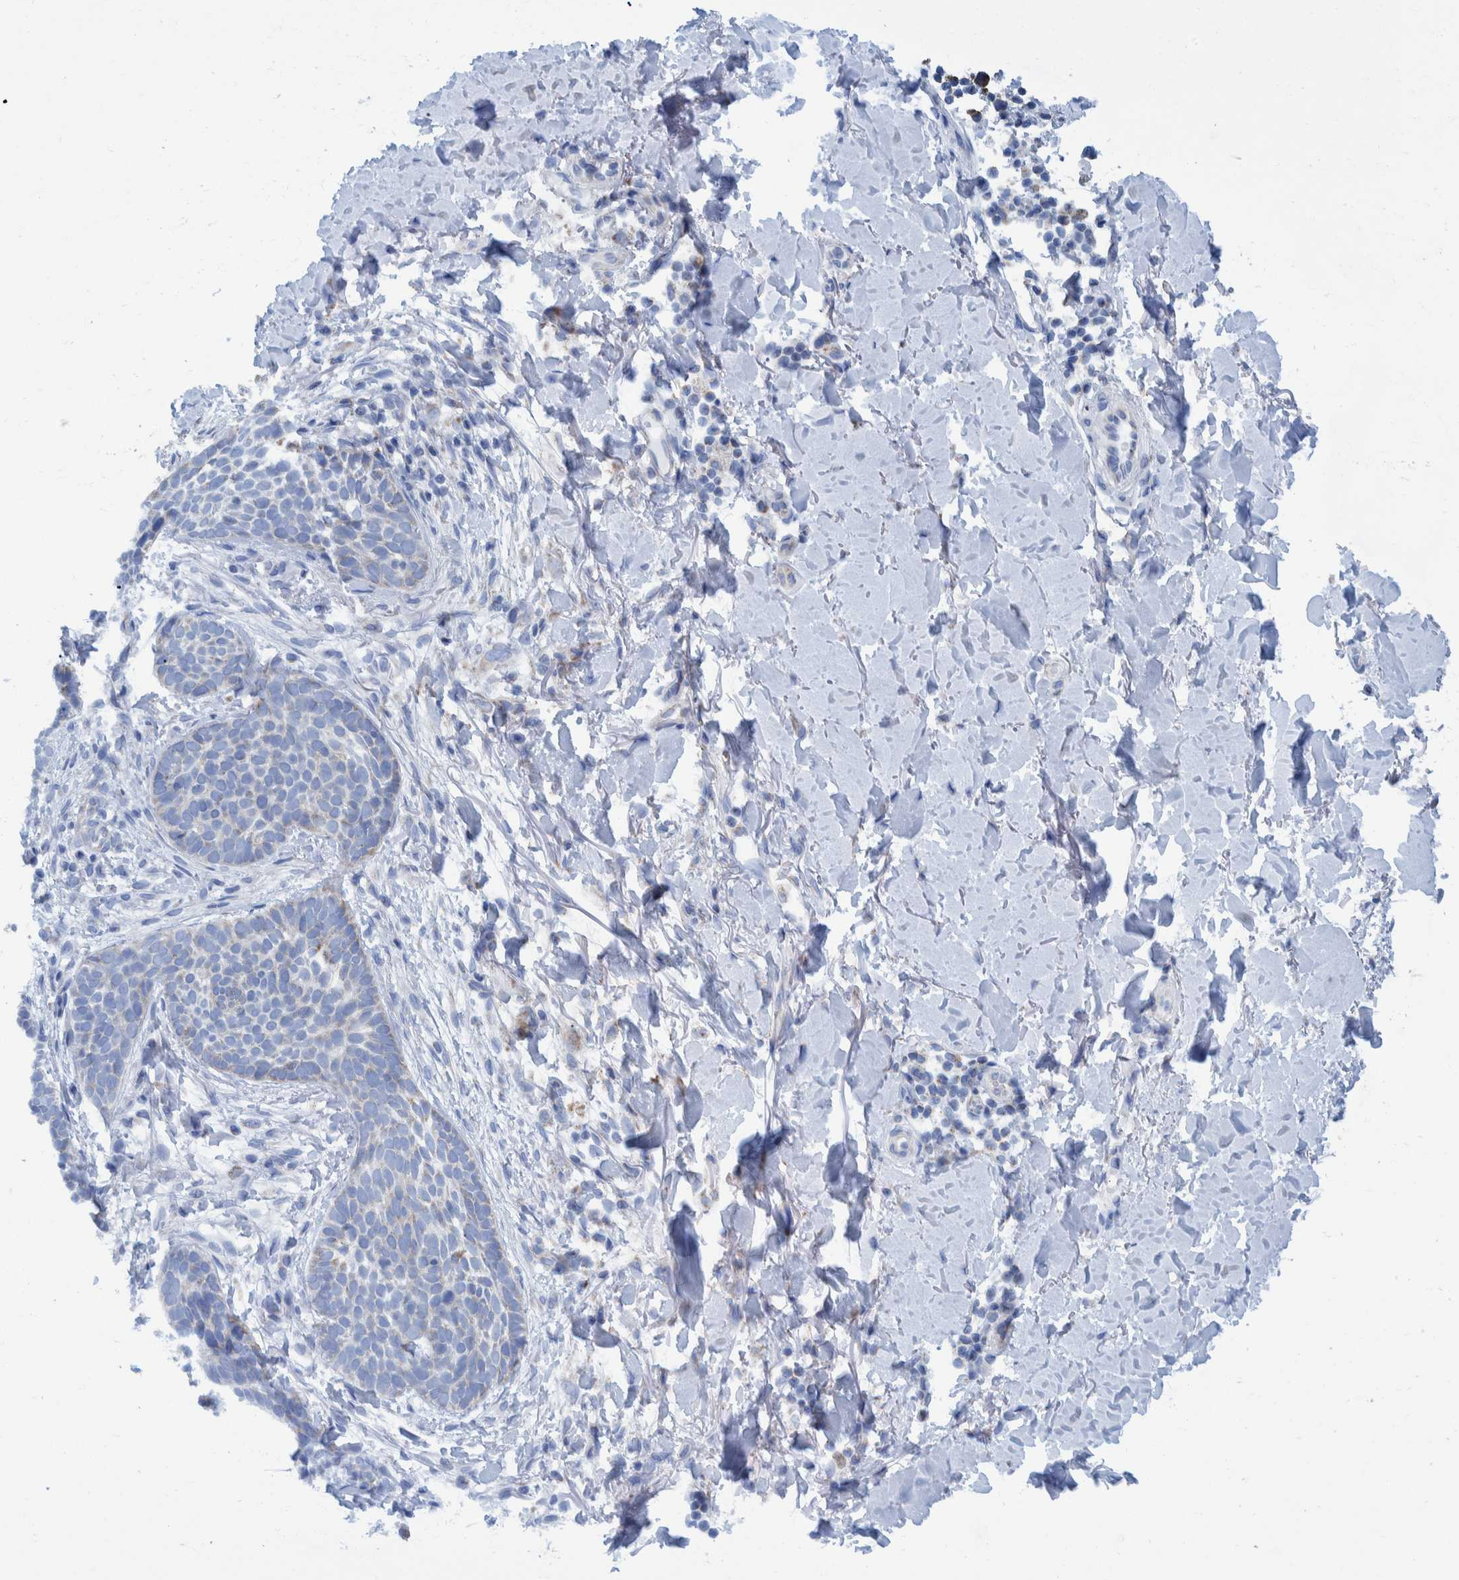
{"staining": {"intensity": "negative", "quantity": "none", "location": "none"}, "tissue": "skin cancer", "cell_type": "Tumor cells", "image_type": "cancer", "snomed": [{"axis": "morphology", "description": "Normal tissue, NOS"}, {"axis": "morphology", "description": "Basal cell carcinoma"}, {"axis": "topography", "description": "Skin"}], "caption": "Human skin cancer stained for a protein using immunohistochemistry reveals no expression in tumor cells.", "gene": "BZW2", "patient": {"sex": "male", "age": 67}}